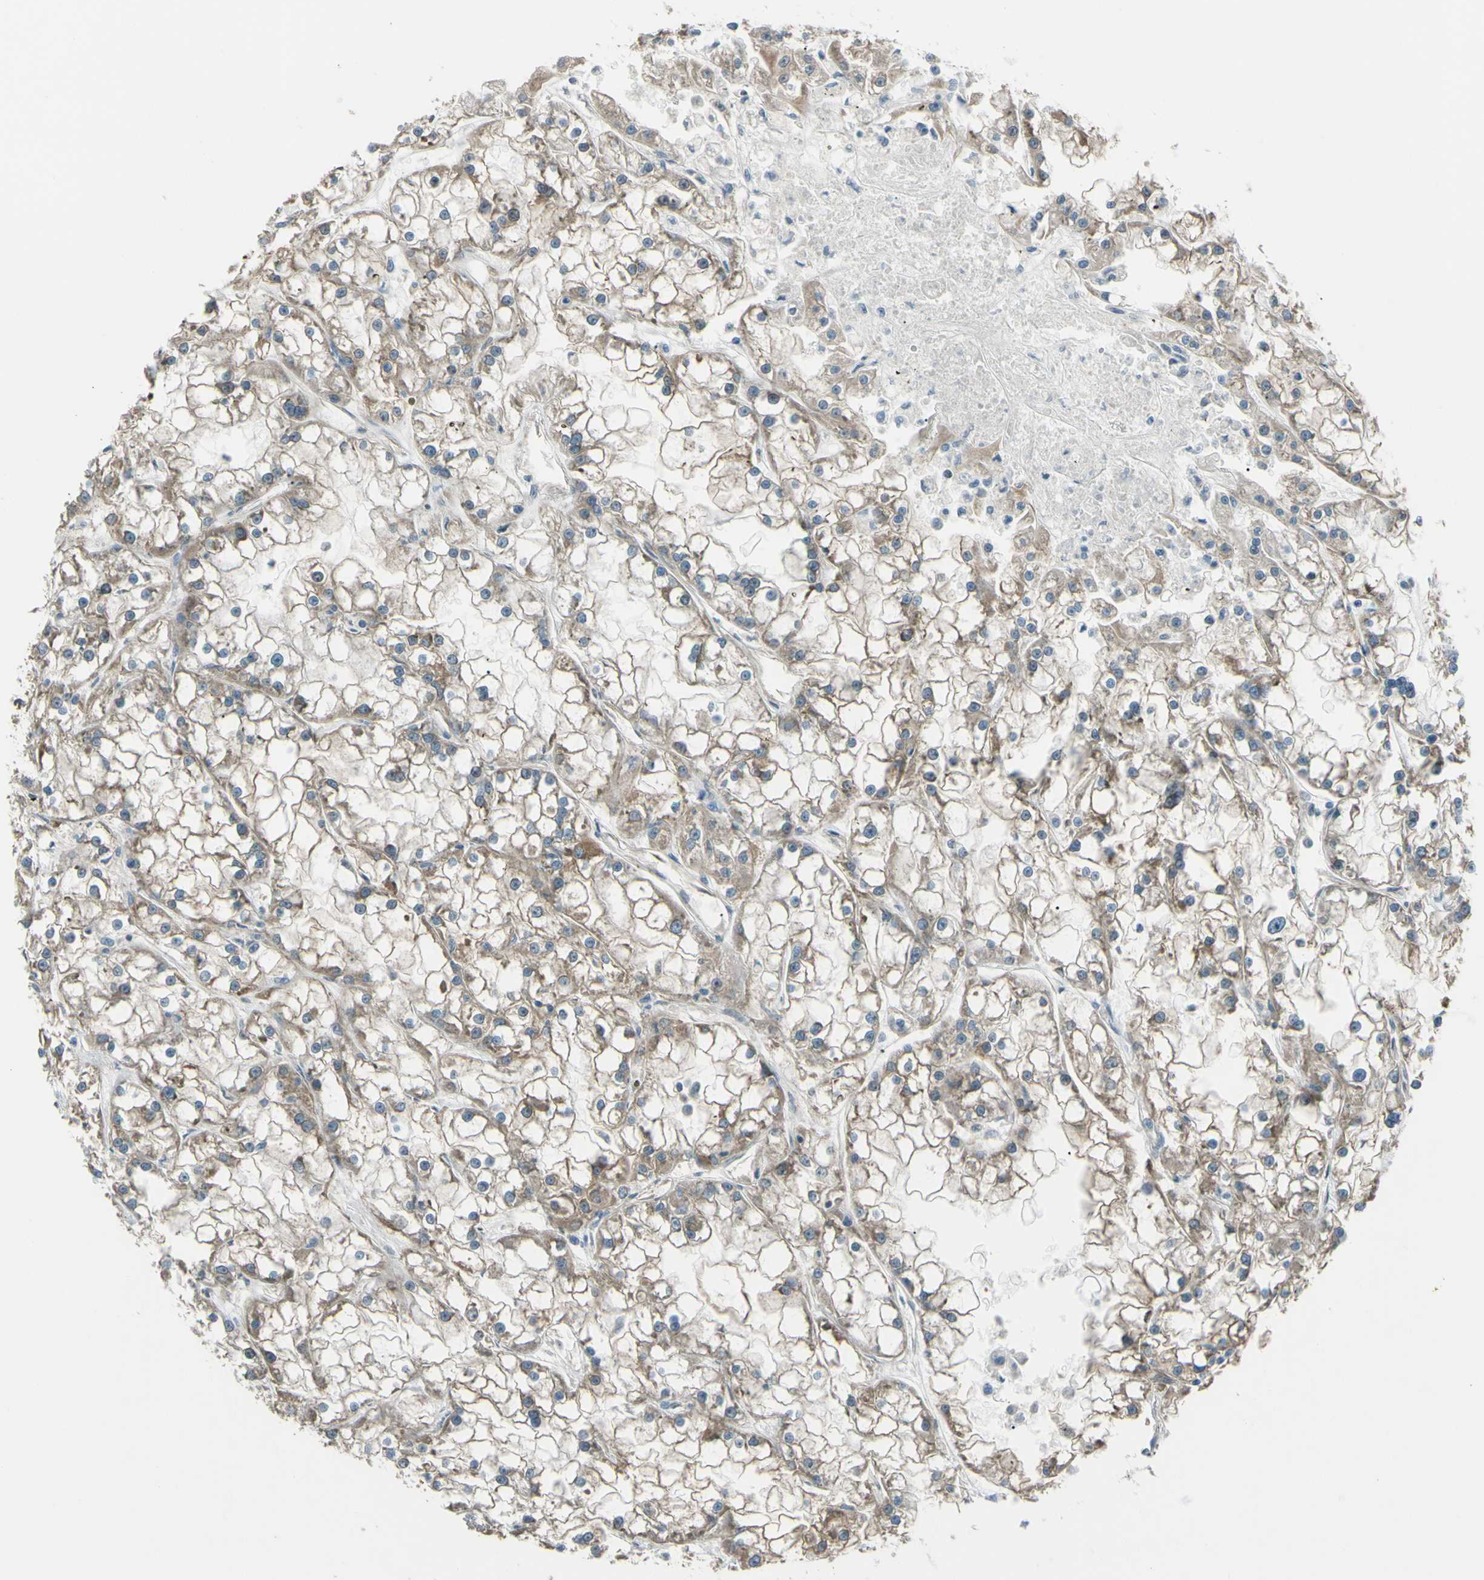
{"staining": {"intensity": "weak", "quantity": ">75%", "location": "cytoplasmic/membranous"}, "tissue": "renal cancer", "cell_type": "Tumor cells", "image_type": "cancer", "snomed": [{"axis": "morphology", "description": "Adenocarcinoma, NOS"}, {"axis": "topography", "description": "Kidney"}], "caption": "This histopathology image shows renal cancer (adenocarcinoma) stained with immunohistochemistry (IHC) to label a protein in brown. The cytoplasmic/membranous of tumor cells show weak positivity for the protein. Nuclei are counter-stained blue.", "gene": "YWHAQ", "patient": {"sex": "female", "age": 52}}